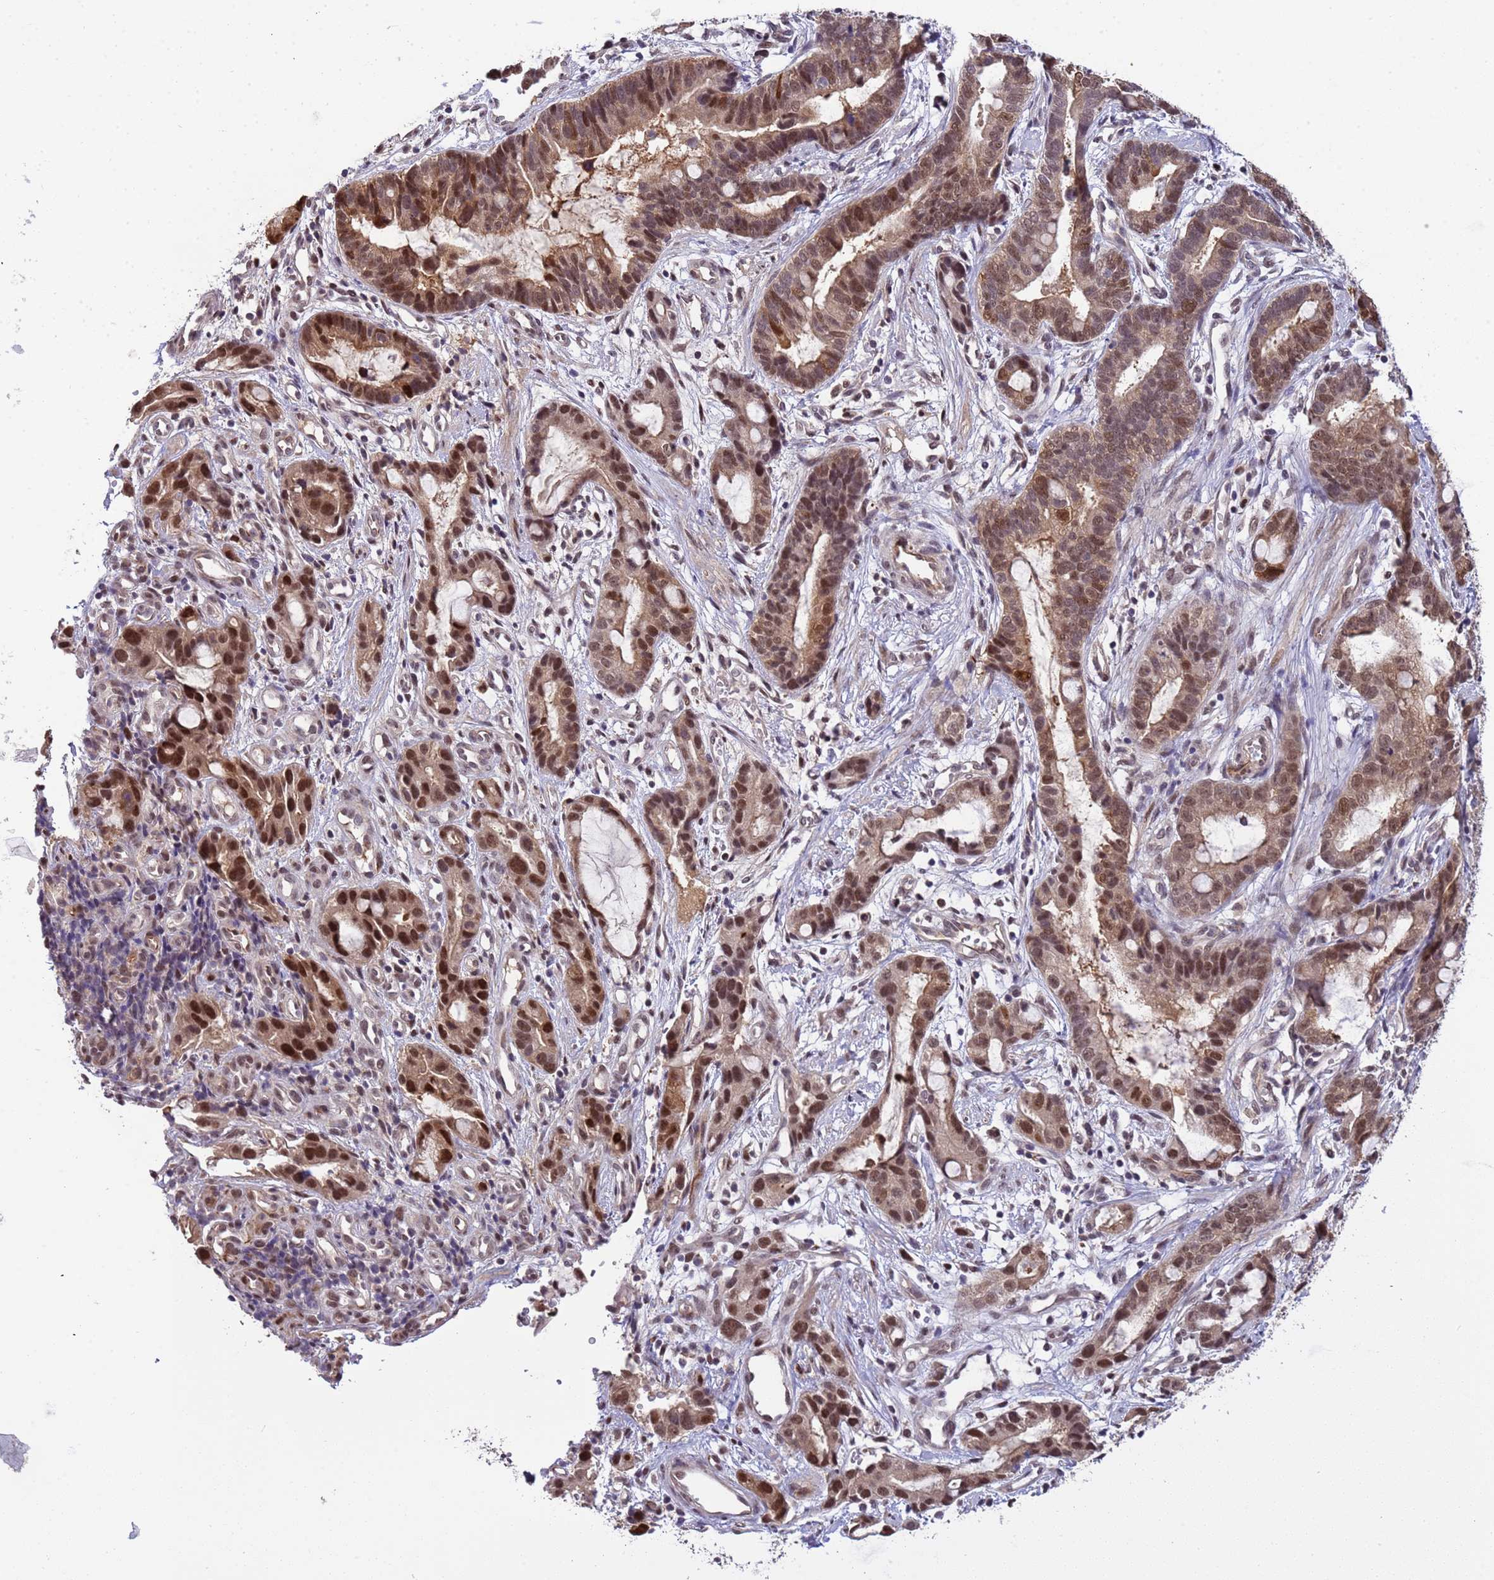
{"staining": {"intensity": "moderate", "quantity": ">75%", "location": "nuclear"}, "tissue": "stomach cancer", "cell_type": "Tumor cells", "image_type": "cancer", "snomed": [{"axis": "morphology", "description": "Adenocarcinoma, NOS"}, {"axis": "topography", "description": "Stomach"}], "caption": "Moderate nuclear protein positivity is identified in about >75% of tumor cells in stomach cancer (adenocarcinoma).", "gene": "ZBTB5", "patient": {"sex": "male", "age": 55}}